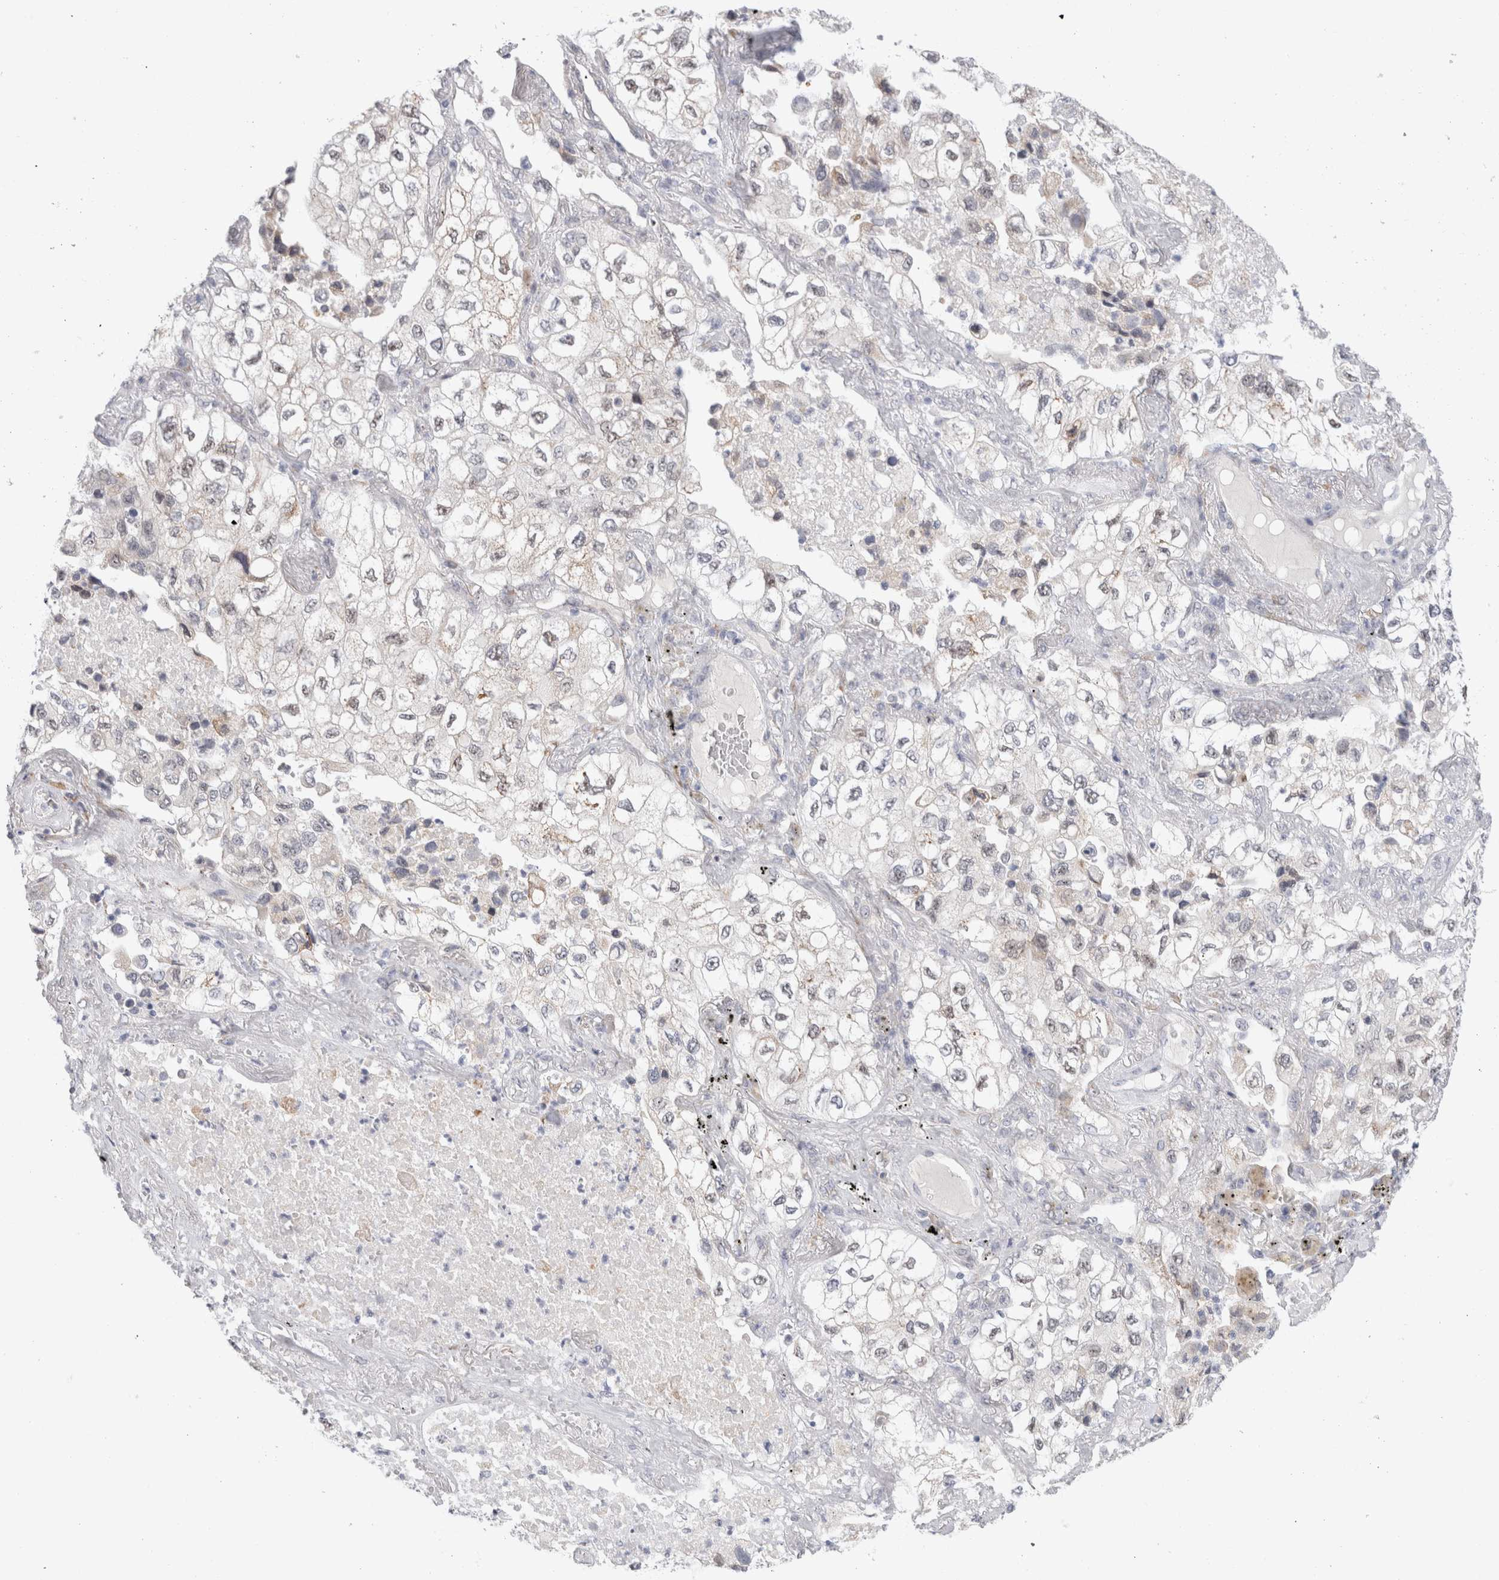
{"staining": {"intensity": "negative", "quantity": "none", "location": "none"}, "tissue": "lung cancer", "cell_type": "Tumor cells", "image_type": "cancer", "snomed": [{"axis": "morphology", "description": "Adenocarcinoma, NOS"}, {"axis": "topography", "description": "Lung"}], "caption": "An immunohistochemistry (IHC) micrograph of lung adenocarcinoma is shown. There is no staining in tumor cells of lung adenocarcinoma. Nuclei are stained in blue.", "gene": "TRMT1L", "patient": {"sex": "male", "age": 63}}